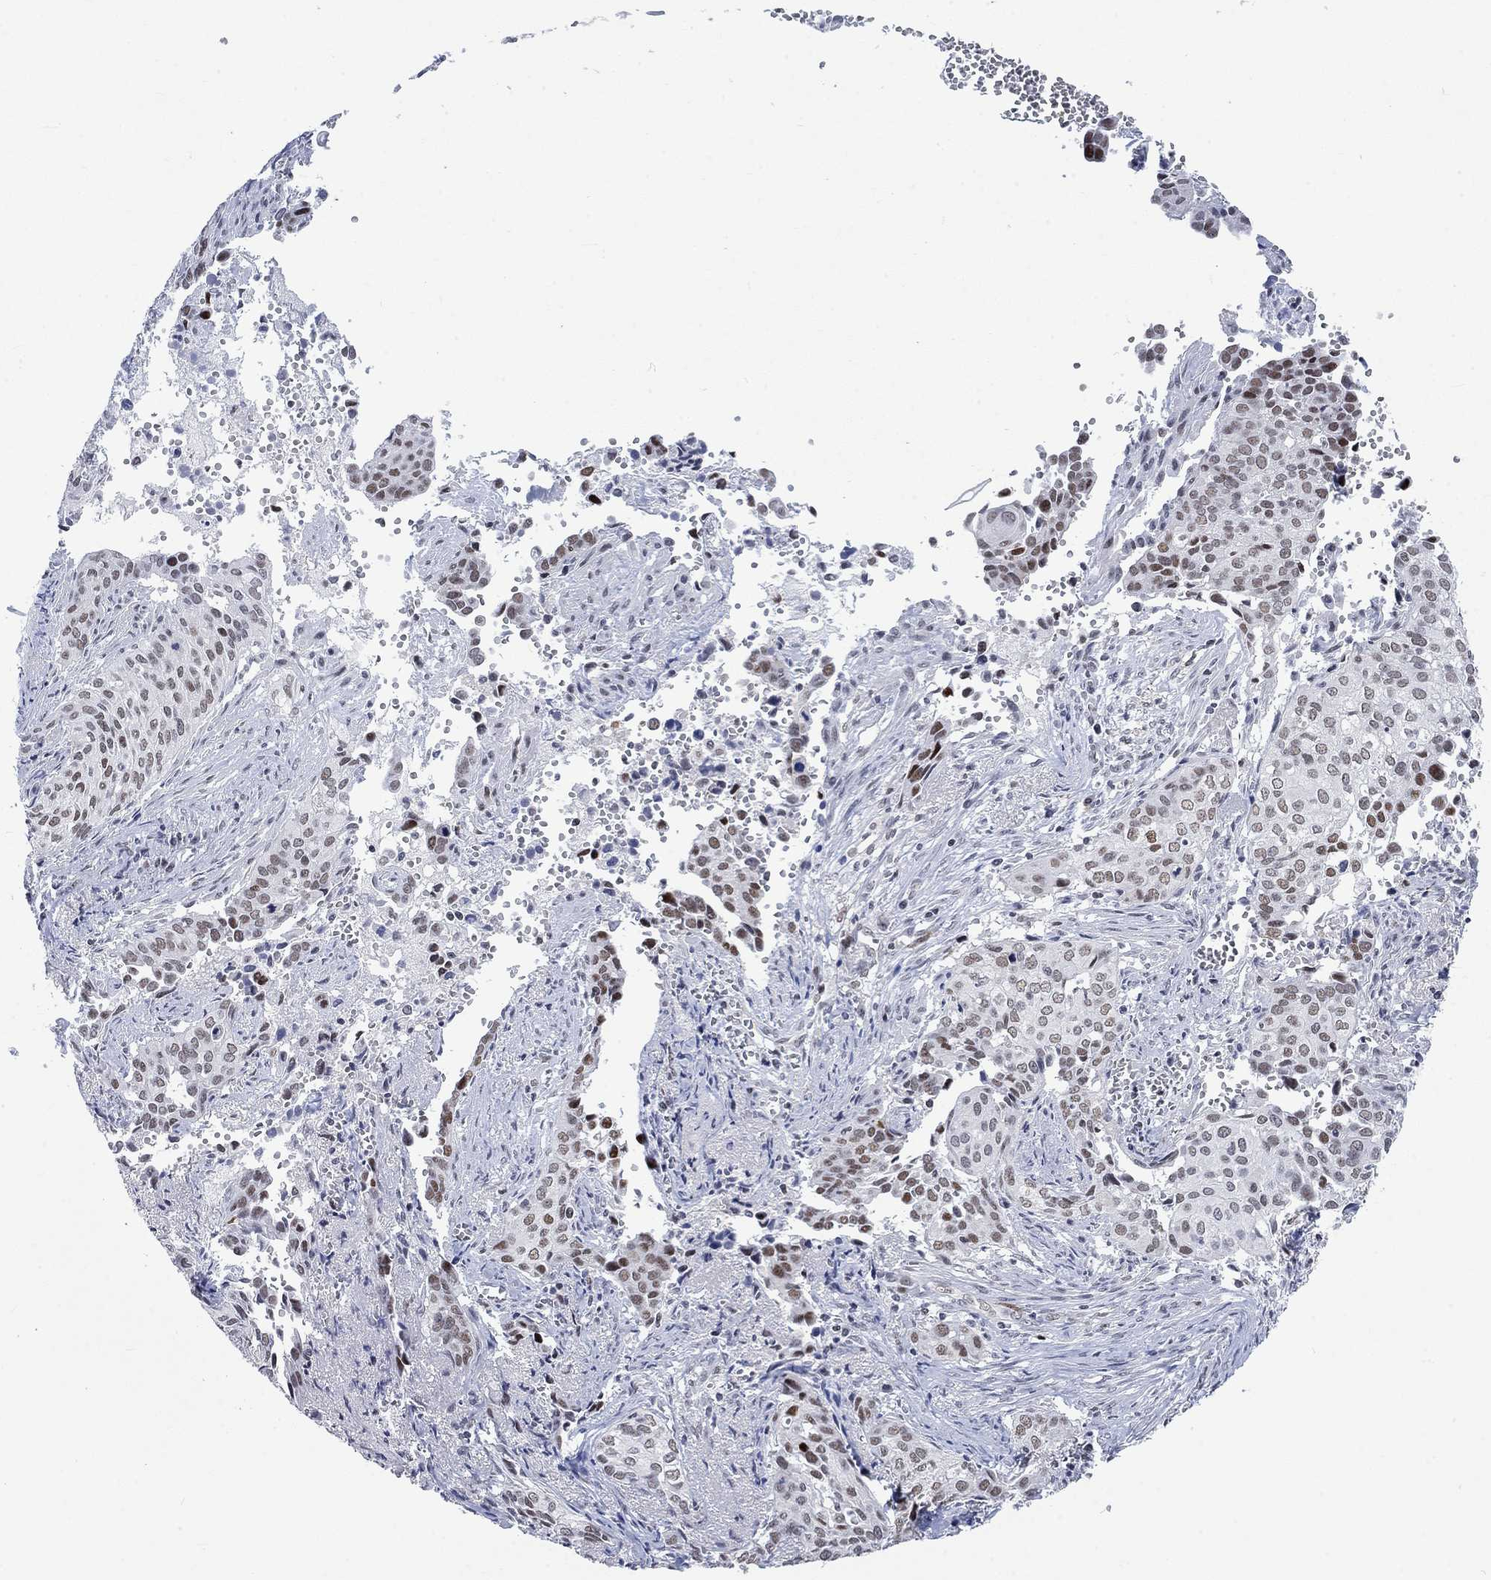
{"staining": {"intensity": "moderate", "quantity": "<25%", "location": "nuclear"}, "tissue": "cervical cancer", "cell_type": "Tumor cells", "image_type": "cancer", "snomed": [{"axis": "morphology", "description": "Squamous cell carcinoma, NOS"}, {"axis": "topography", "description": "Cervix"}], "caption": "A brown stain labels moderate nuclear expression of a protein in human squamous cell carcinoma (cervical) tumor cells. Using DAB (brown) and hematoxylin (blue) stains, captured at high magnification using brightfield microscopy.", "gene": "HCFC1", "patient": {"sex": "female", "age": 29}}